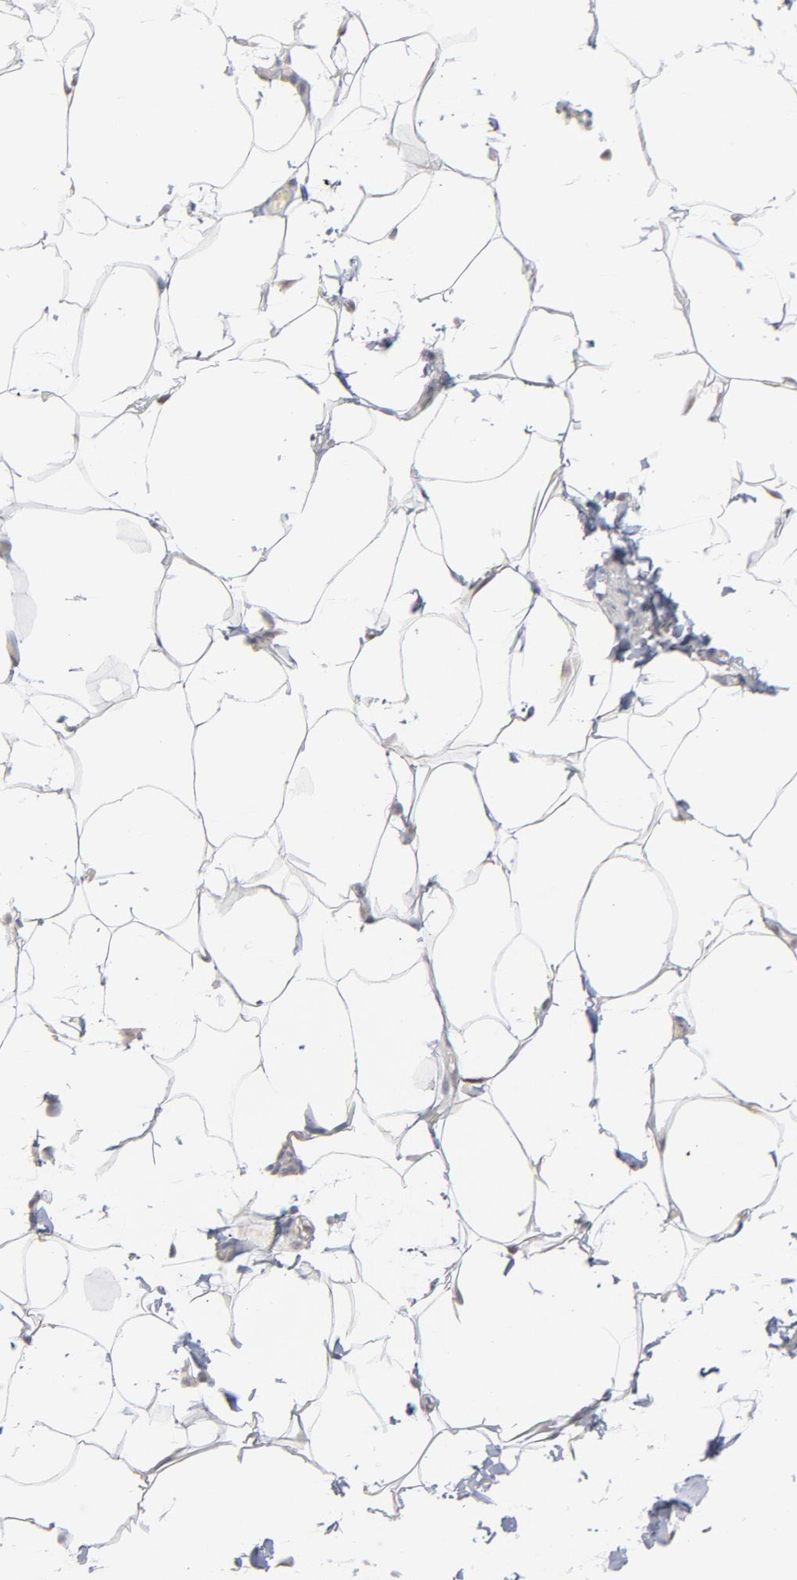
{"staining": {"intensity": "moderate", "quantity": "<25%", "location": "cytoplasmic/membranous"}, "tissue": "adipose tissue", "cell_type": "Adipocytes", "image_type": "normal", "snomed": [{"axis": "morphology", "description": "Normal tissue, NOS"}, {"axis": "topography", "description": "Vascular tissue"}], "caption": "This photomicrograph shows normal adipose tissue stained with immunohistochemistry (IHC) to label a protein in brown. The cytoplasmic/membranous of adipocytes show moderate positivity for the protein. Nuclei are counter-stained blue.", "gene": "PNMA1", "patient": {"sex": "male", "age": 41}}